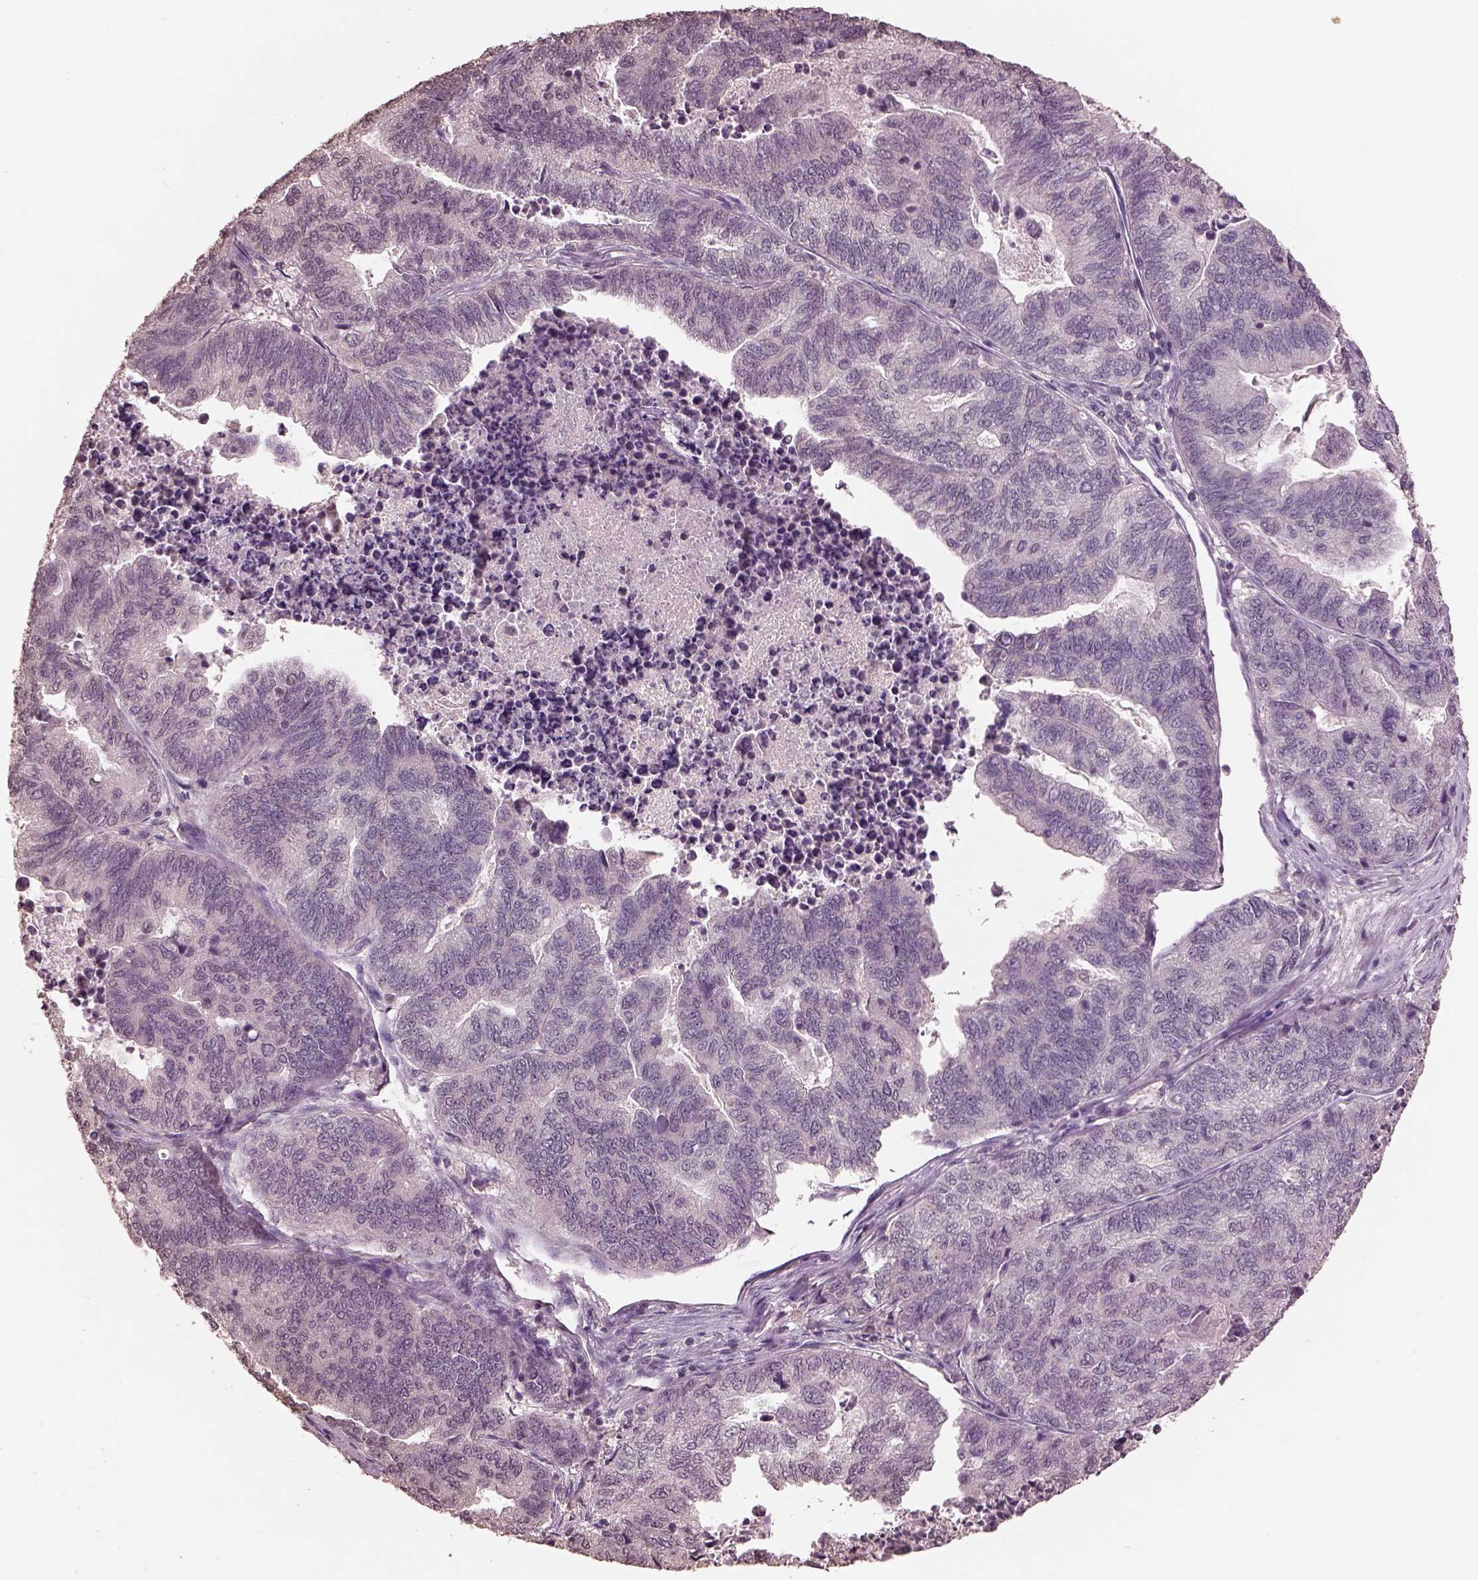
{"staining": {"intensity": "negative", "quantity": "none", "location": "none"}, "tissue": "stomach cancer", "cell_type": "Tumor cells", "image_type": "cancer", "snomed": [{"axis": "morphology", "description": "Adenocarcinoma, NOS"}, {"axis": "topography", "description": "Stomach, upper"}], "caption": "IHC image of neoplastic tissue: stomach adenocarcinoma stained with DAB (3,3'-diaminobenzidine) demonstrates no significant protein staining in tumor cells.", "gene": "CPT1C", "patient": {"sex": "female", "age": 67}}